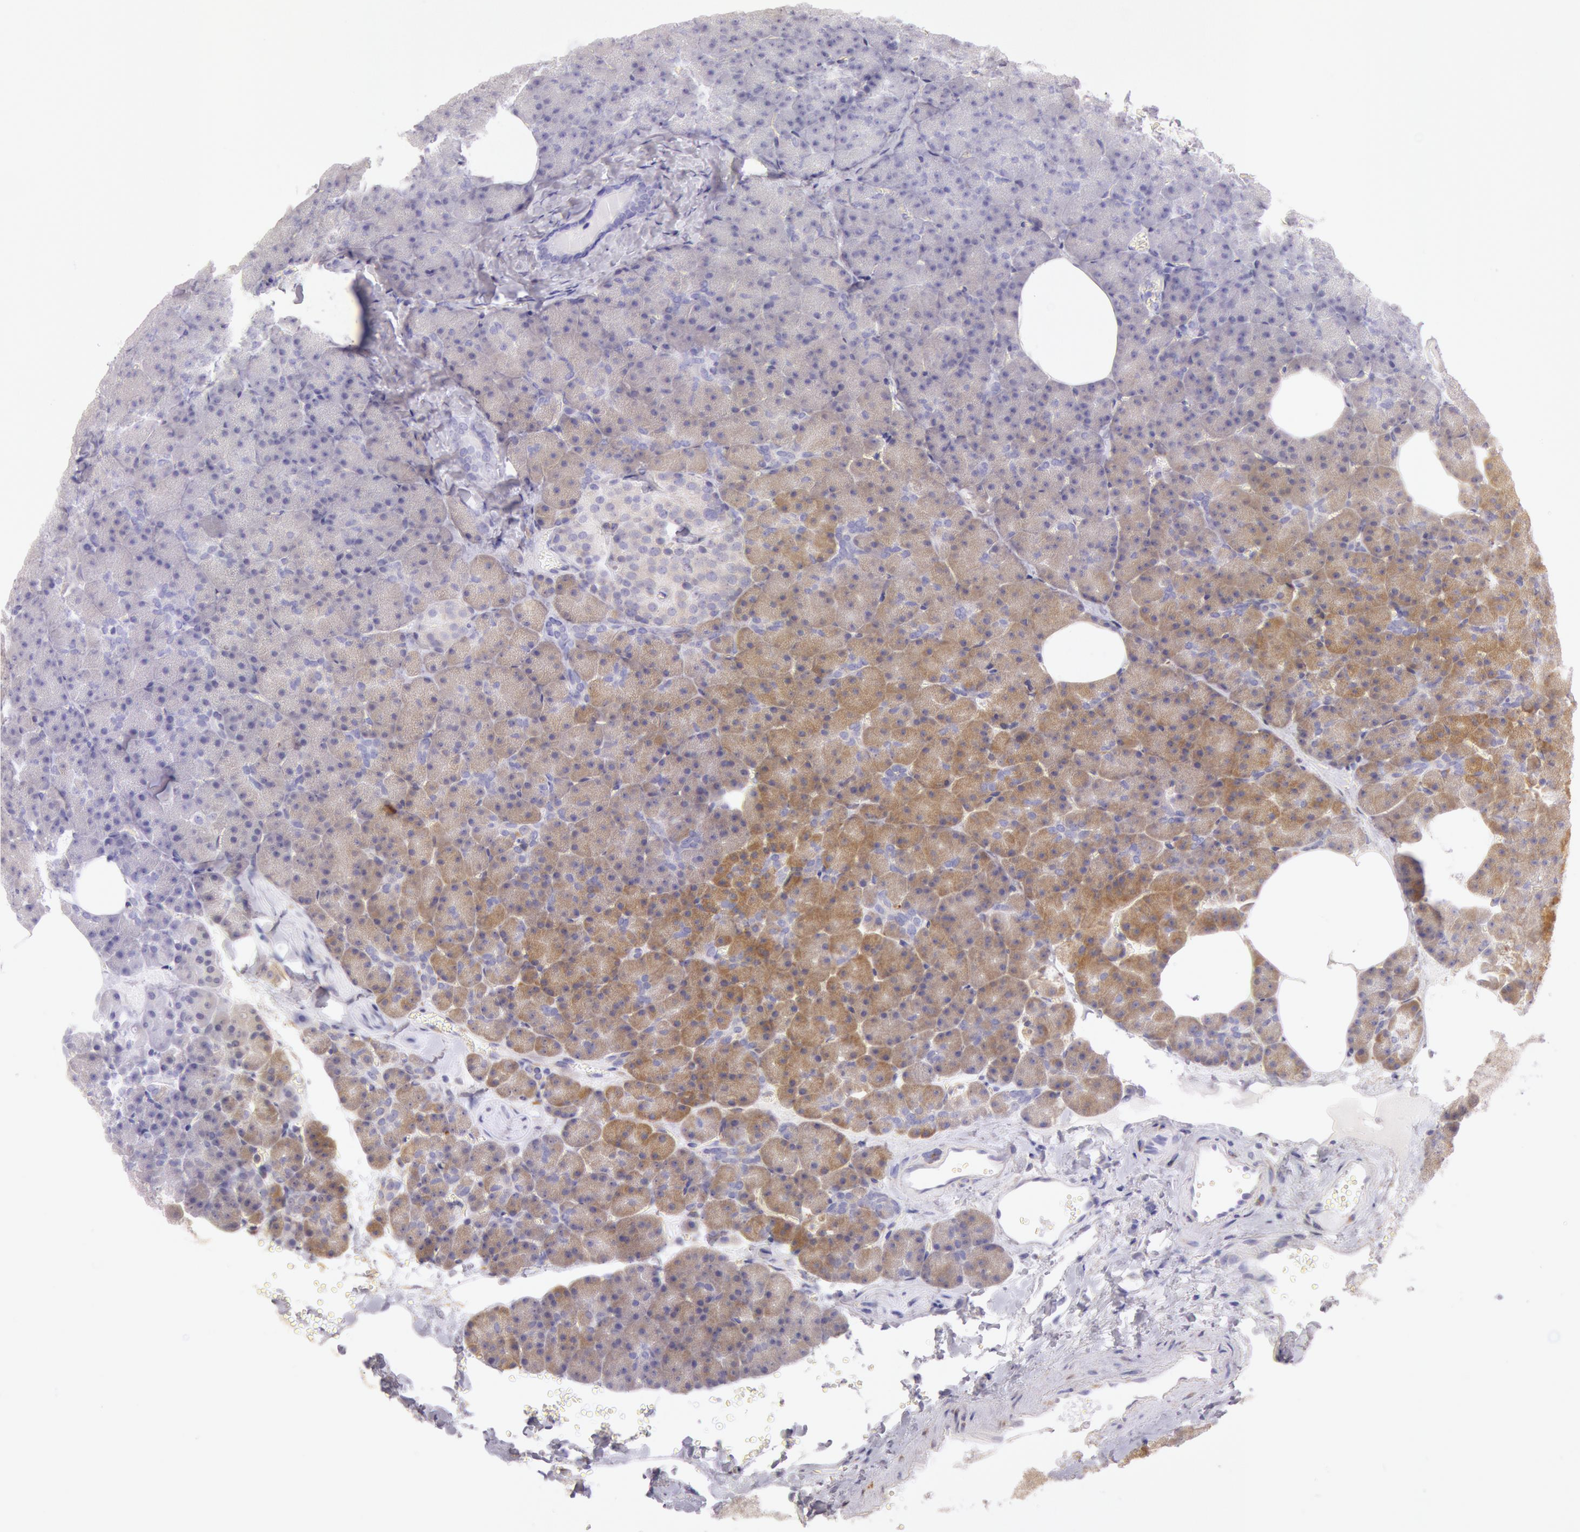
{"staining": {"intensity": "moderate", "quantity": ">75%", "location": "cytoplasmic/membranous"}, "tissue": "pancreas", "cell_type": "Exocrine glandular cells", "image_type": "normal", "snomed": [{"axis": "morphology", "description": "Normal tissue, NOS"}, {"axis": "topography", "description": "Pancreas"}], "caption": "Protein analysis of normal pancreas displays moderate cytoplasmic/membranous staining in approximately >75% of exocrine glandular cells. Using DAB (brown) and hematoxylin (blue) stains, captured at high magnification using brightfield microscopy.", "gene": "CIDEB", "patient": {"sex": "female", "age": 35}}